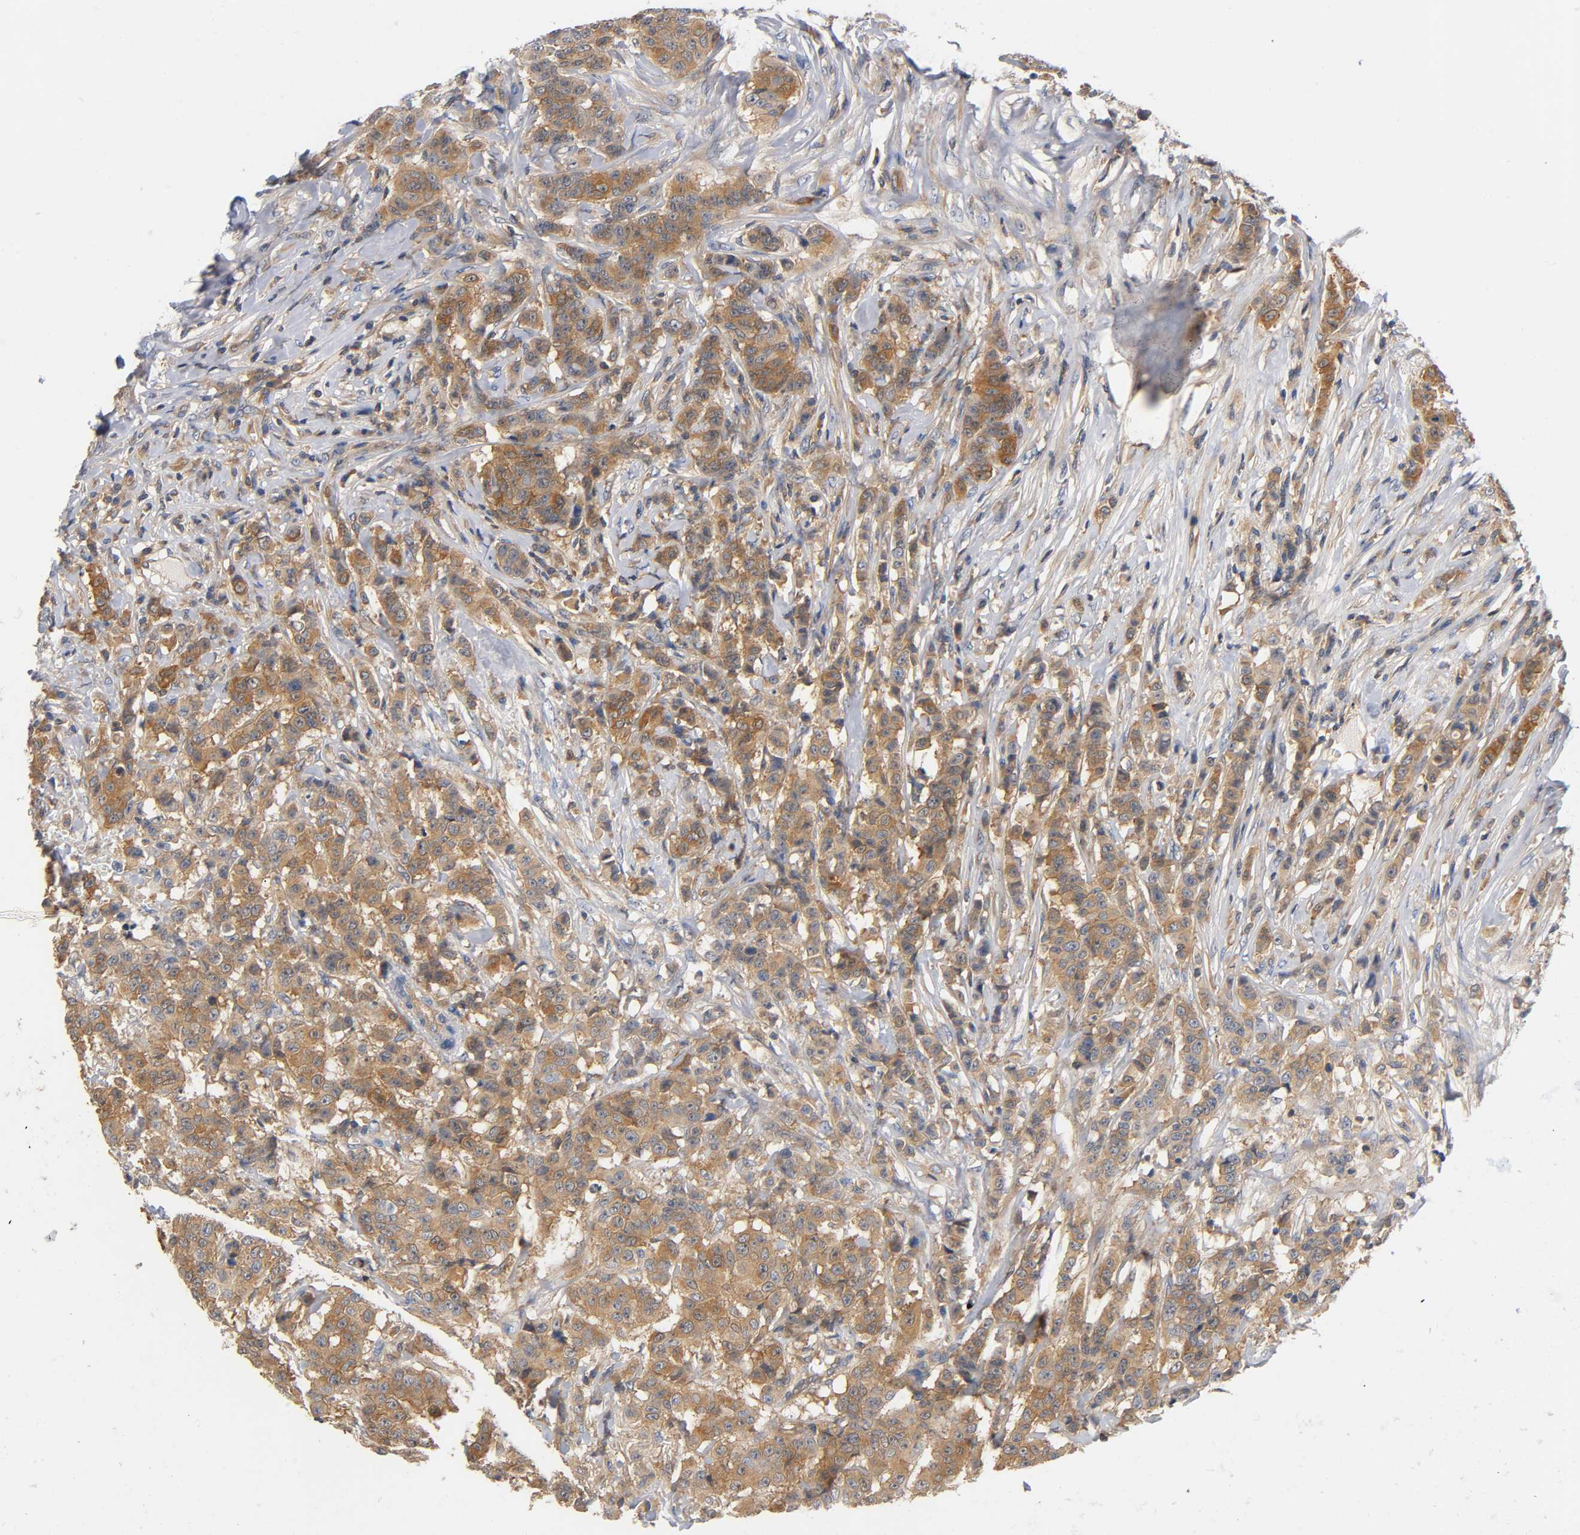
{"staining": {"intensity": "strong", "quantity": ">75%", "location": "cytoplasmic/membranous"}, "tissue": "breast cancer", "cell_type": "Tumor cells", "image_type": "cancer", "snomed": [{"axis": "morphology", "description": "Duct carcinoma"}, {"axis": "topography", "description": "Breast"}], "caption": "Immunohistochemistry (IHC) of breast intraductal carcinoma displays high levels of strong cytoplasmic/membranous positivity in about >75% of tumor cells. Nuclei are stained in blue.", "gene": "PRKAB1", "patient": {"sex": "female", "age": 40}}